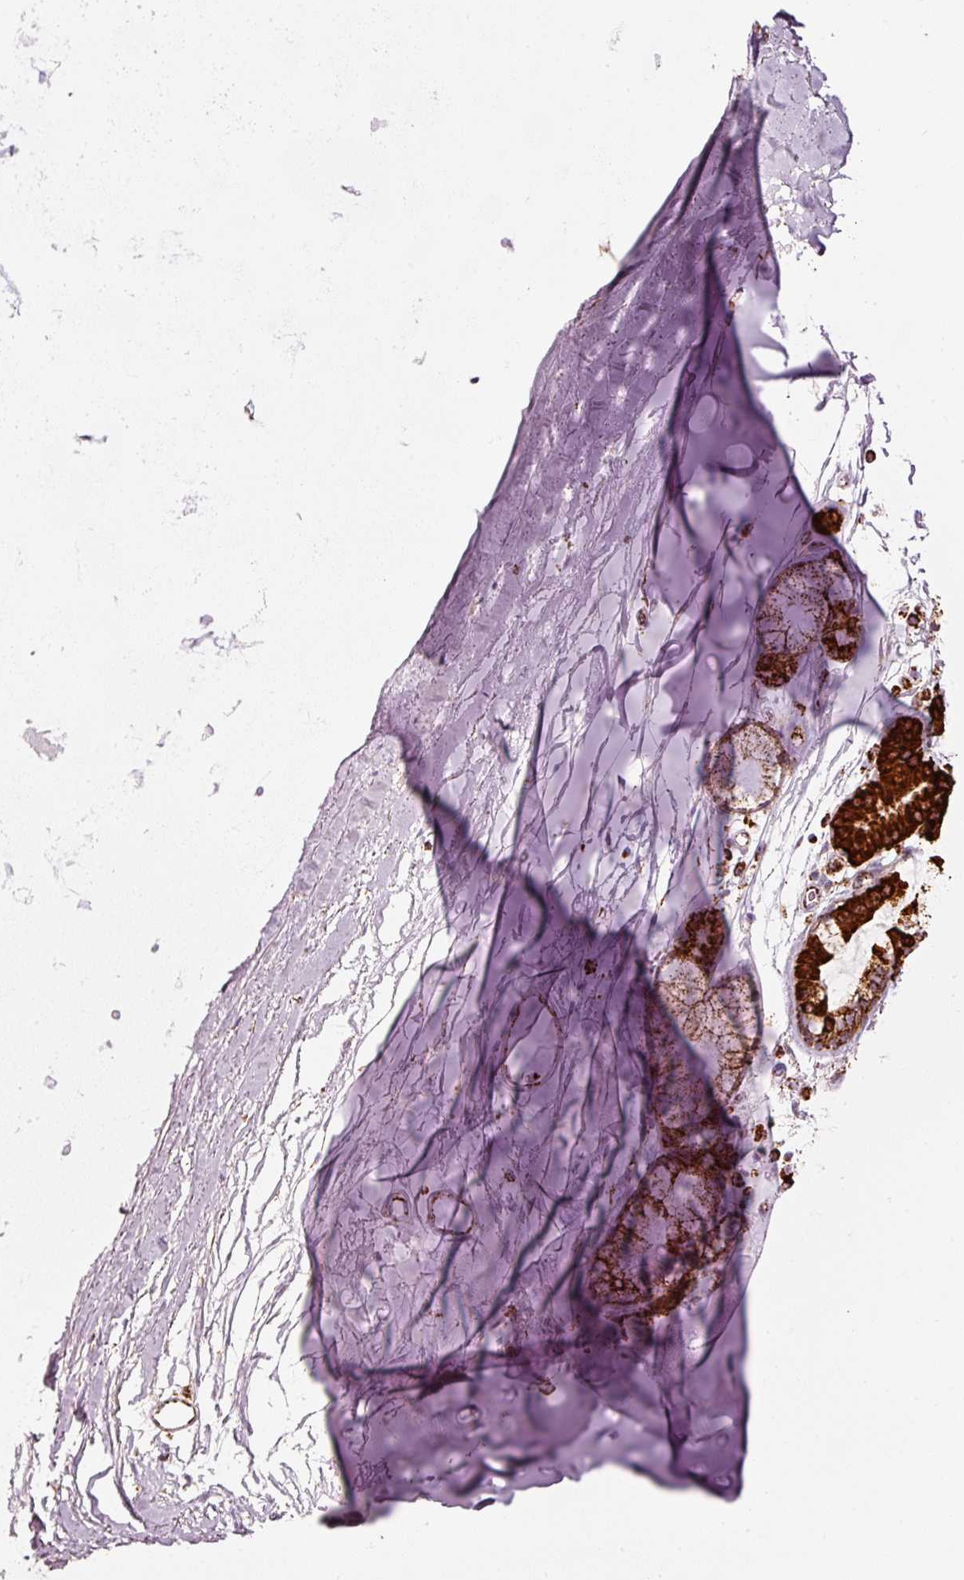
{"staining": {"intensity": "negative", "quantity": "none", "location": "none"}, "tissue": "adipose tissue", "cell_type": "Adipocytes", "image_type": "normal", "snomed": [{"axis": "morphology", "description": "Normal tissue, NOS"}, {"axis": "topography", "description": "Cartilage tissue"}, {"axis": "topography", "description": "Bronchus"}], "caption": "IHC of unremarkable adipose tissue reveals no expression in adipocytes. (DAB (3,3'-diaminobenzidine) immunohistochemistry visualized using brightfield microscopy, high magnification).", "gene": "MT", "patient": {"sex": "female", "age": 72}}